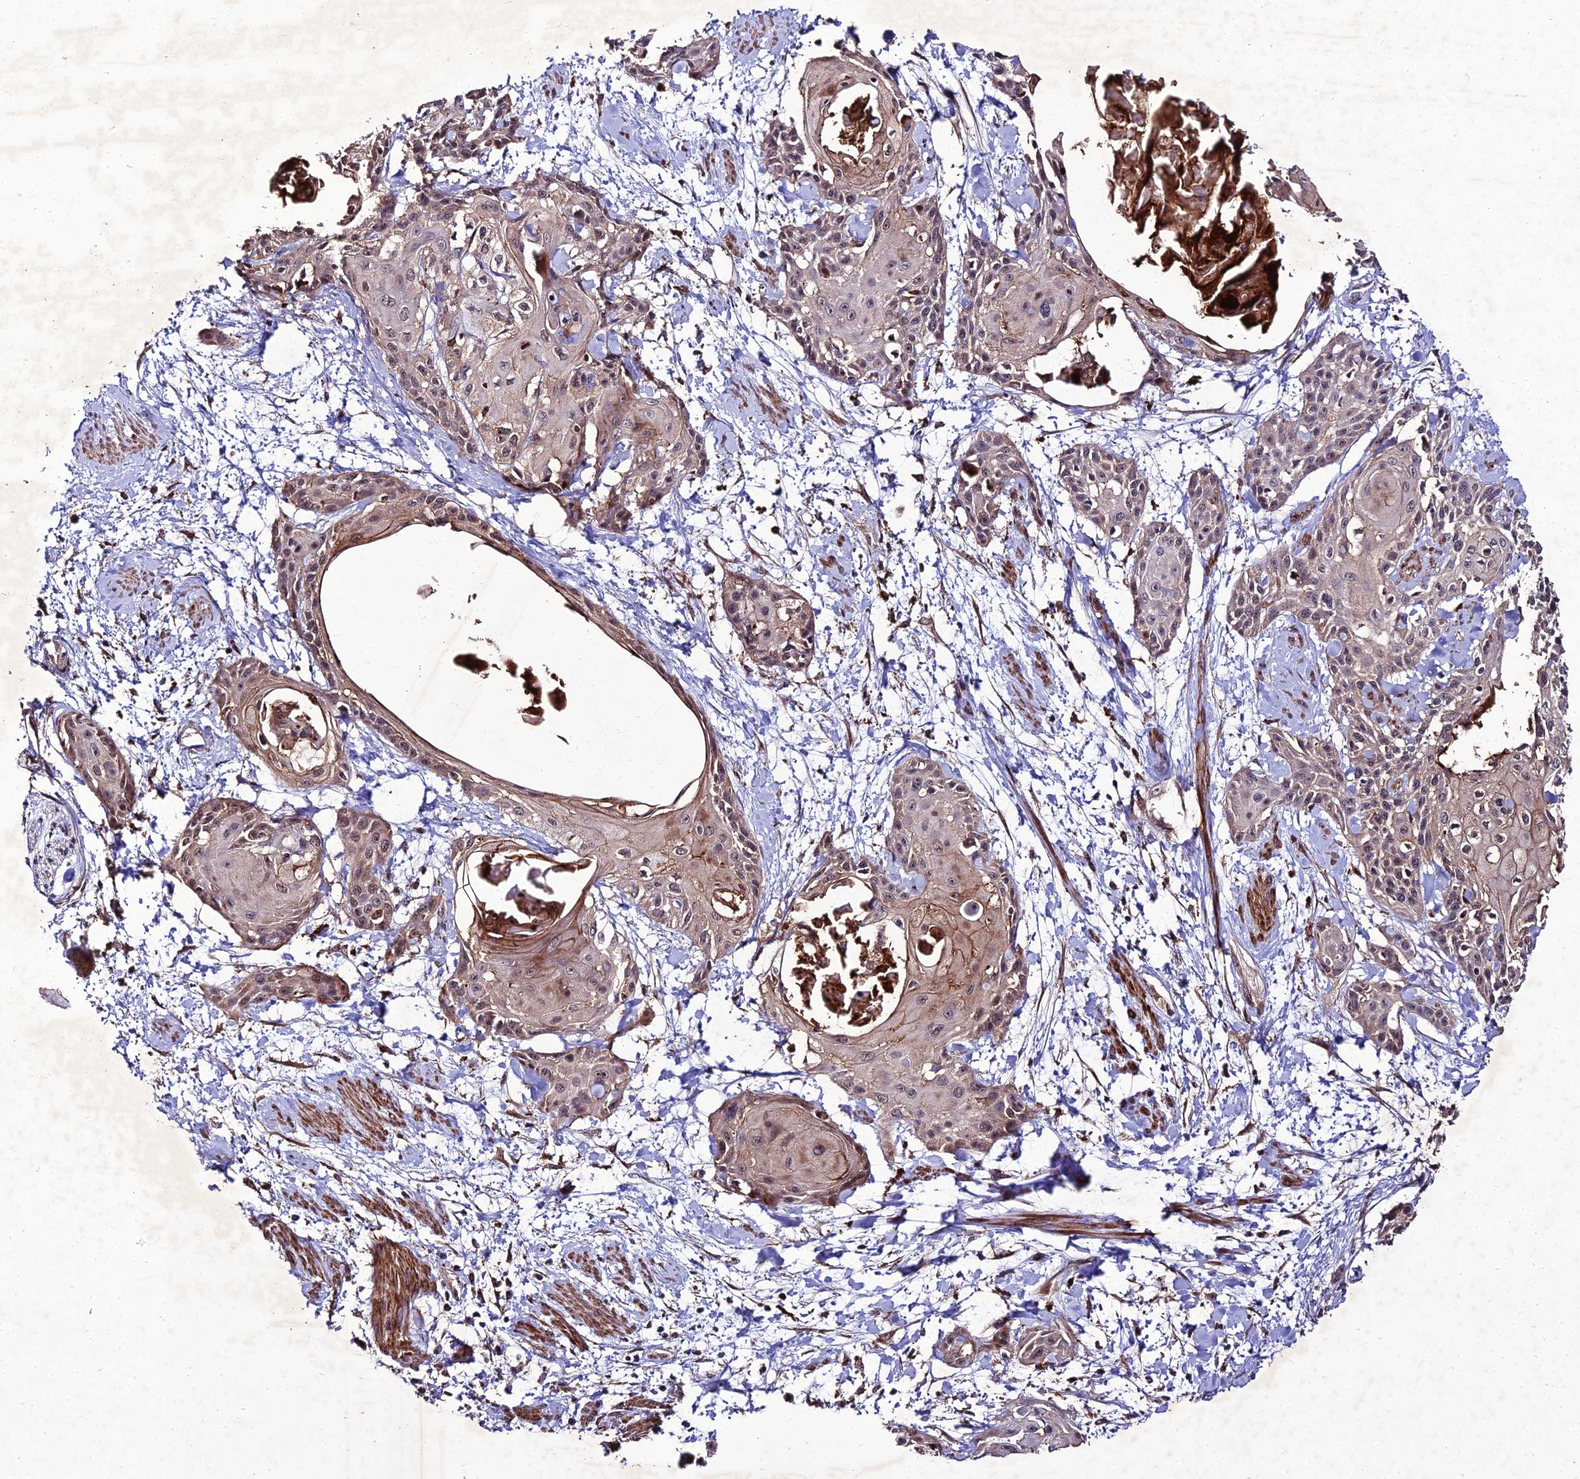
{"staining": {"intensity": "weak", "quantity": ">75%", "location": "cytoplasmic/membranous,nuclear"}, "tissue": "cervical cancer", "cell_type": "Tumor cells", "image_type": "cancer", "snomed": [{"axis": "morphology", "description": "Squamous cell carcinoma, NOS"}, {"axis": "topography", "description": "Cervix"}], "caption": "A high-resolution micrograph shows immunohistochemistry (IHC) staining of cervical cancer (squamous cell carcinoma), which demonstrates weak cytoplasmic/membranous and nuclear expression in approximately >75% of tumor cells.", "gene": "ZNF766", "patient": {"sex": "female", "age": 57}}